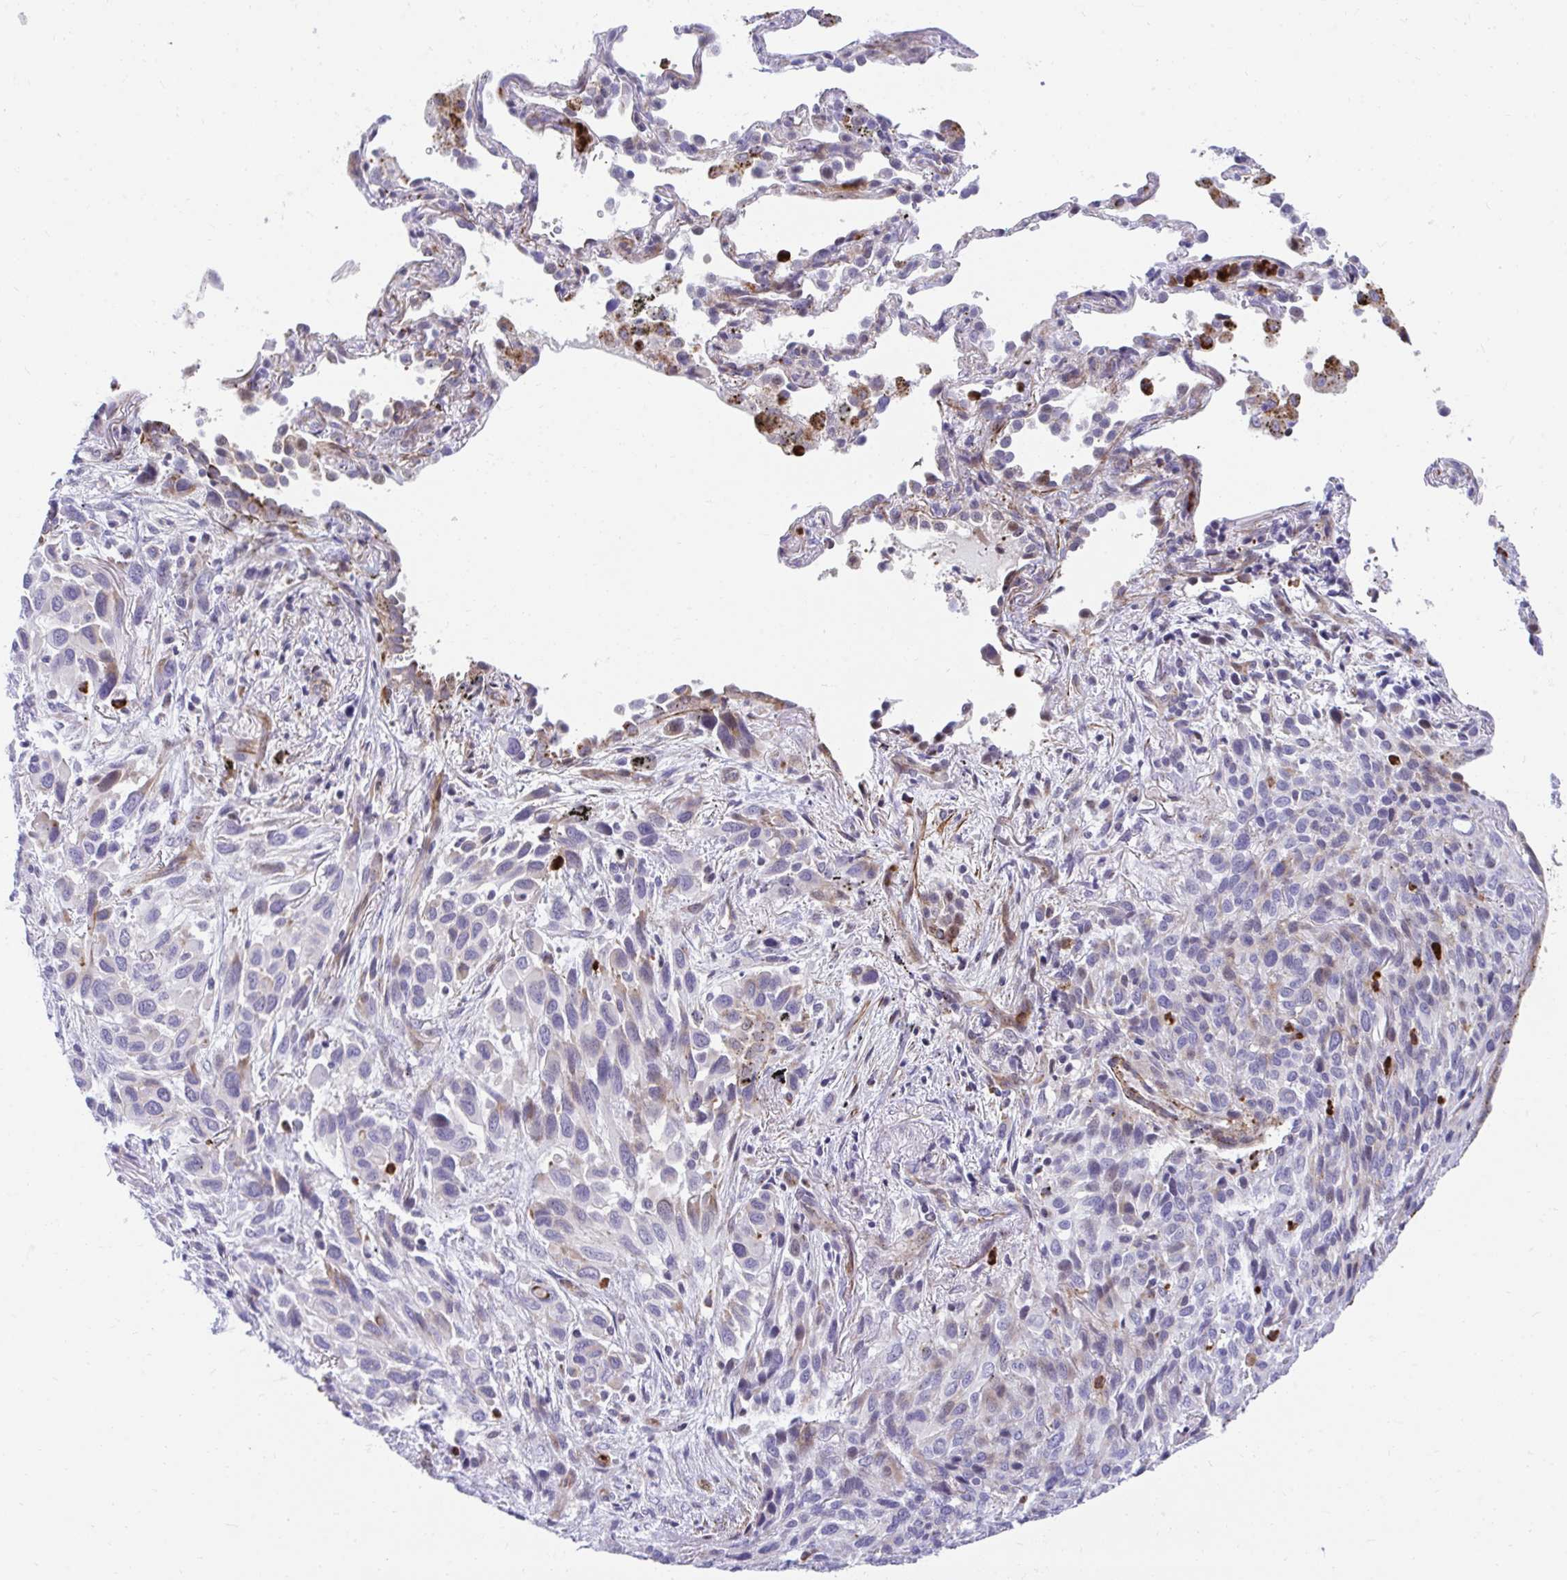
{"staining": {"intensity": "weak", "quantity": "<25%", "location": "cytoplasmic/membranous"}, "tissue": "melanoma", "cell_type": "Tumor cells", "image_type": "cancer", "snomed": [{"axis": "morphology", "description": "Malignant melanoma, Metastatic site"}, {"axis": "topography", "description": "Lung"}], "caption": "This is an immunohistochemistry (IHC) histopathology image of human malignant melanoma (metastatic site). There is no expression in tumor cells.", "gene": "CSTB", "patient": {"sex": "male", "age": 48}}